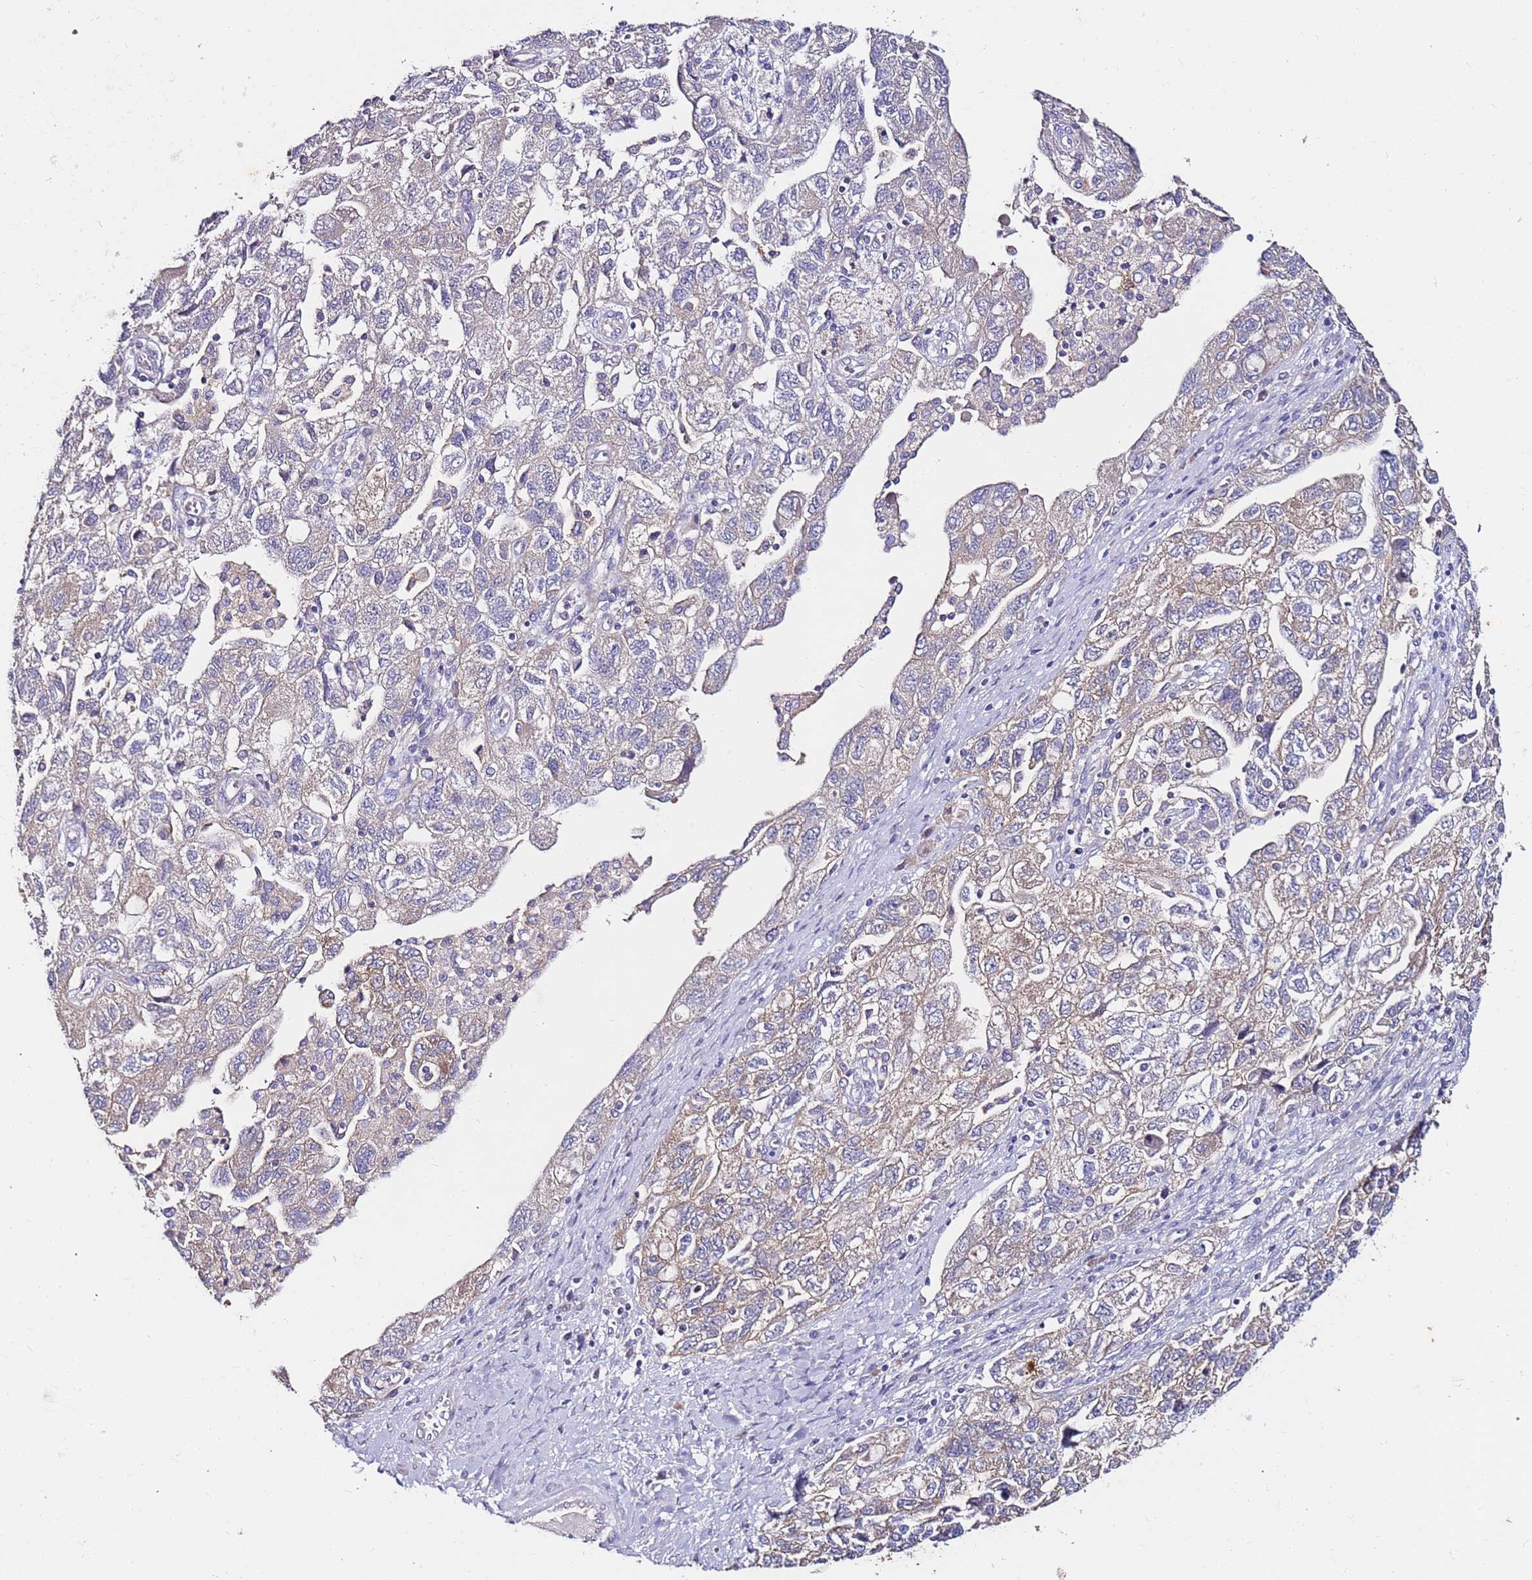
{"staining": {"intensity": "weak", "quantity": "25%-75%", "location": "cytoplasmic/membranous"}, "tissue": "ovarian cancer", "cell_type": "Tumor cells", "image_type": "cancer", "snomed": [{"axis": "morphology", "description": "Carcinoma, NOS"}, {"axis": "morphology", "description": "Cystadenocarcinoma, serous, NOS"}, {"axis": "topography", "description": "Ovary"}], "caption": "DAB immunohistochemical staining of human ovarian cancer (carcinoma) shows weak cytoplasmic/membranous protein staining in approximately 25%-75% of tumor cells.", "gene": "SRRM5", "patient": {"sex": "female", "age": 69}}